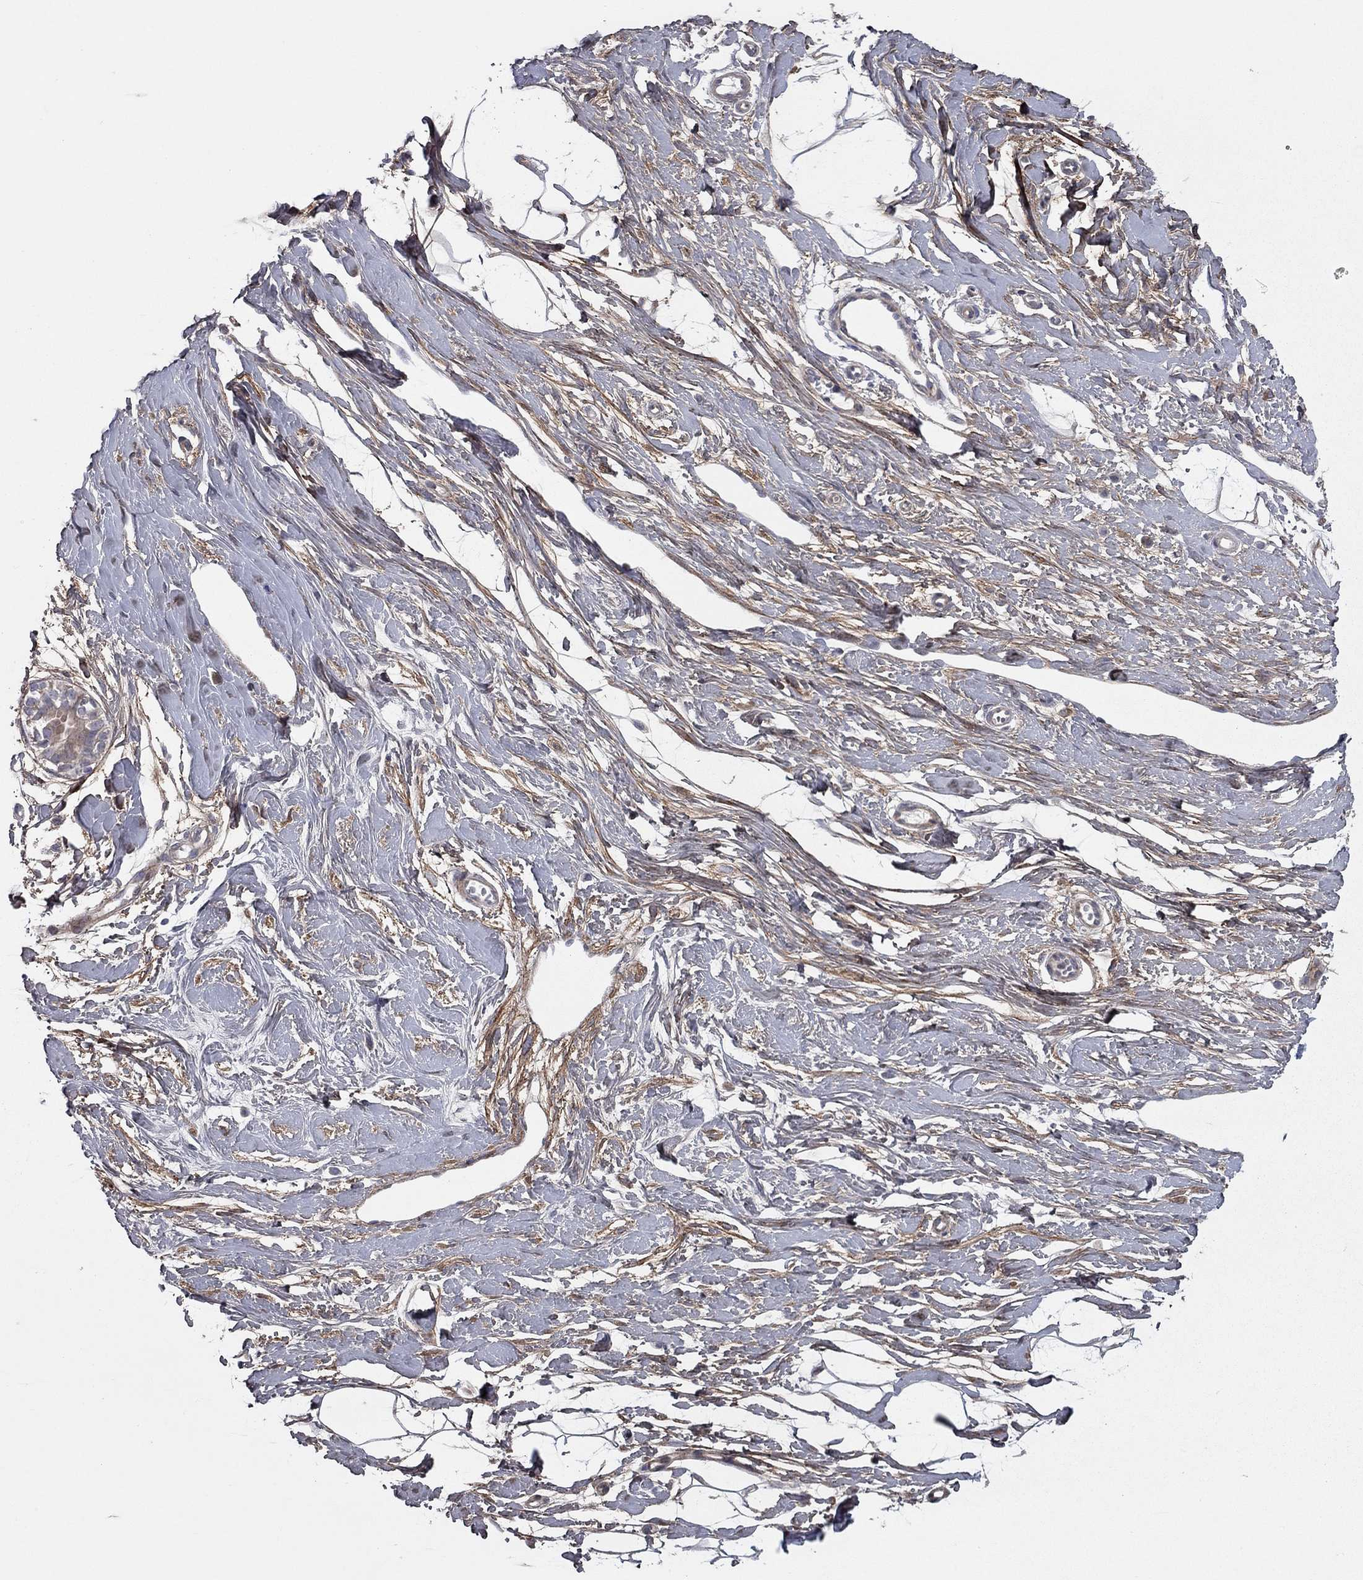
{"staining": {"intensity": "negative", "quantity": "none", "location": "none"}, "tissue": "breast", "cell_type": "Adipocytes", "image_type": "normal", "snomed": [{"axis": "morphology", "description": "Normal tissue, NOS"}, {"axis": "topography", "description": "Breast"}], "caption": "Immunohistochemistry micrograph of benign human breast stained for a protein (brown), which shows no expression in adipocytes. Nuclei are stained in blue.", "gene": "DUSP7", "patient": {"sex": "female", "age": 49}}